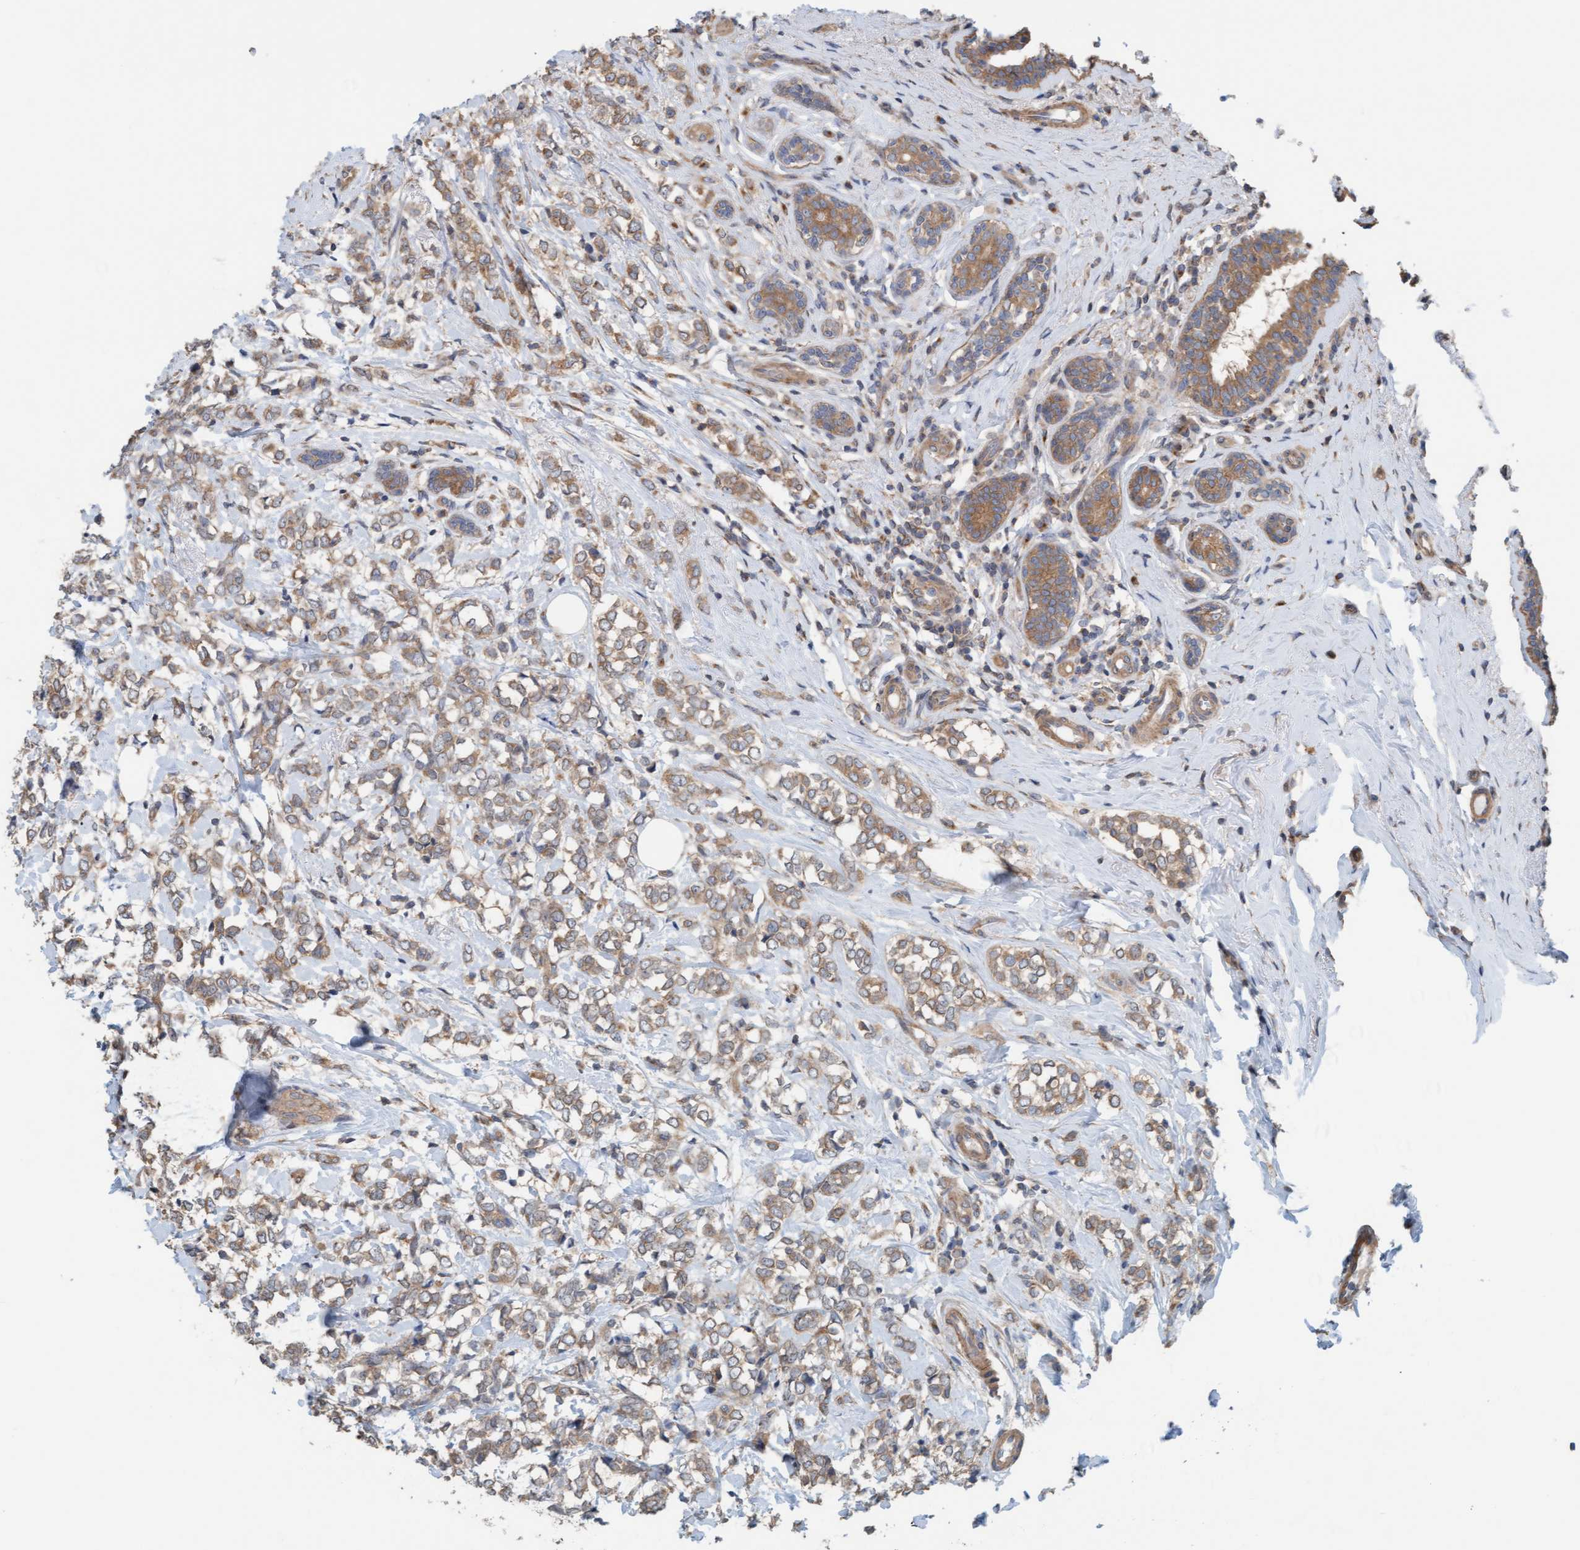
{"staining": {"intensity": "moderate", "quantity": ">75%", "location": "cytoplasmic/membranous"}, "tissue": "breast cancer", "cell_type": "Tumor cells", "image_type": "cancer", "snomed": [{"axis": "morphology", "description": "Normal tissue, NOS"}, {"axis": "morphology", "description": "Lobular carcinoma"}, {"axis": "topography", "description": "Breast"}], "caption": "Human breast cancer (lobular carcinoma) stained with a protein marker displays moderate staining in tumor cells.", "gene": "UBAP1", "patient": {"sex": "female", "age": 47}}